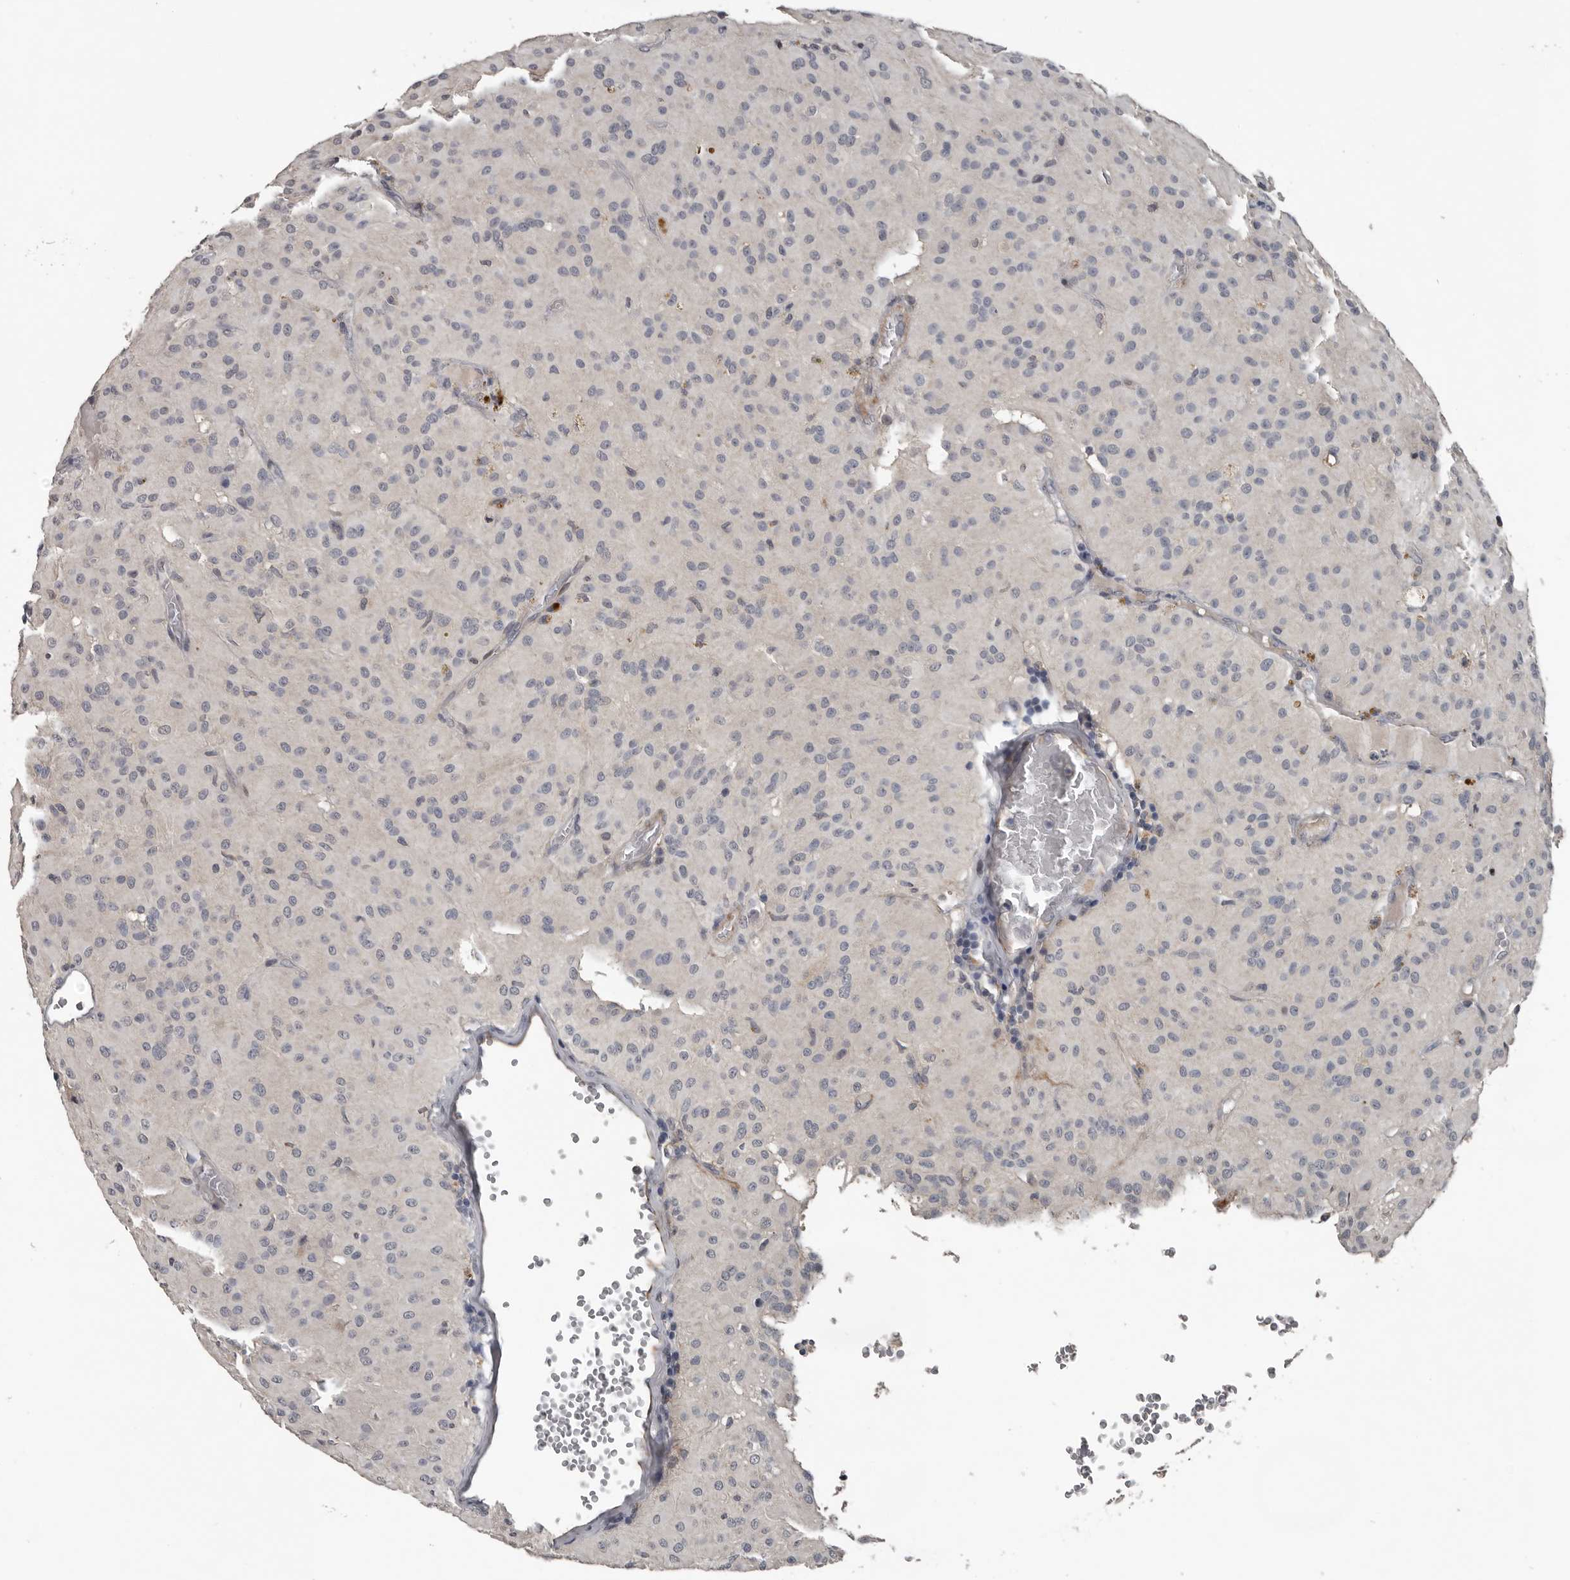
{"staining": {"intensity": "negative", "quantity": "none", "location": "none"}, "tissue": "glioma", "cell_type": "Tumor cells", "image_type": "cancer", "snomed": [{"axis": "morphology", "description": "Glioma, malignant, High grade"}, {"axis": "topography", "description": "Brain"}], "caption": "IHC of human glioma shows no staining in tumor cells.", "gene": "C1orf216", "patient": {"sex": "female", "age": 59}}